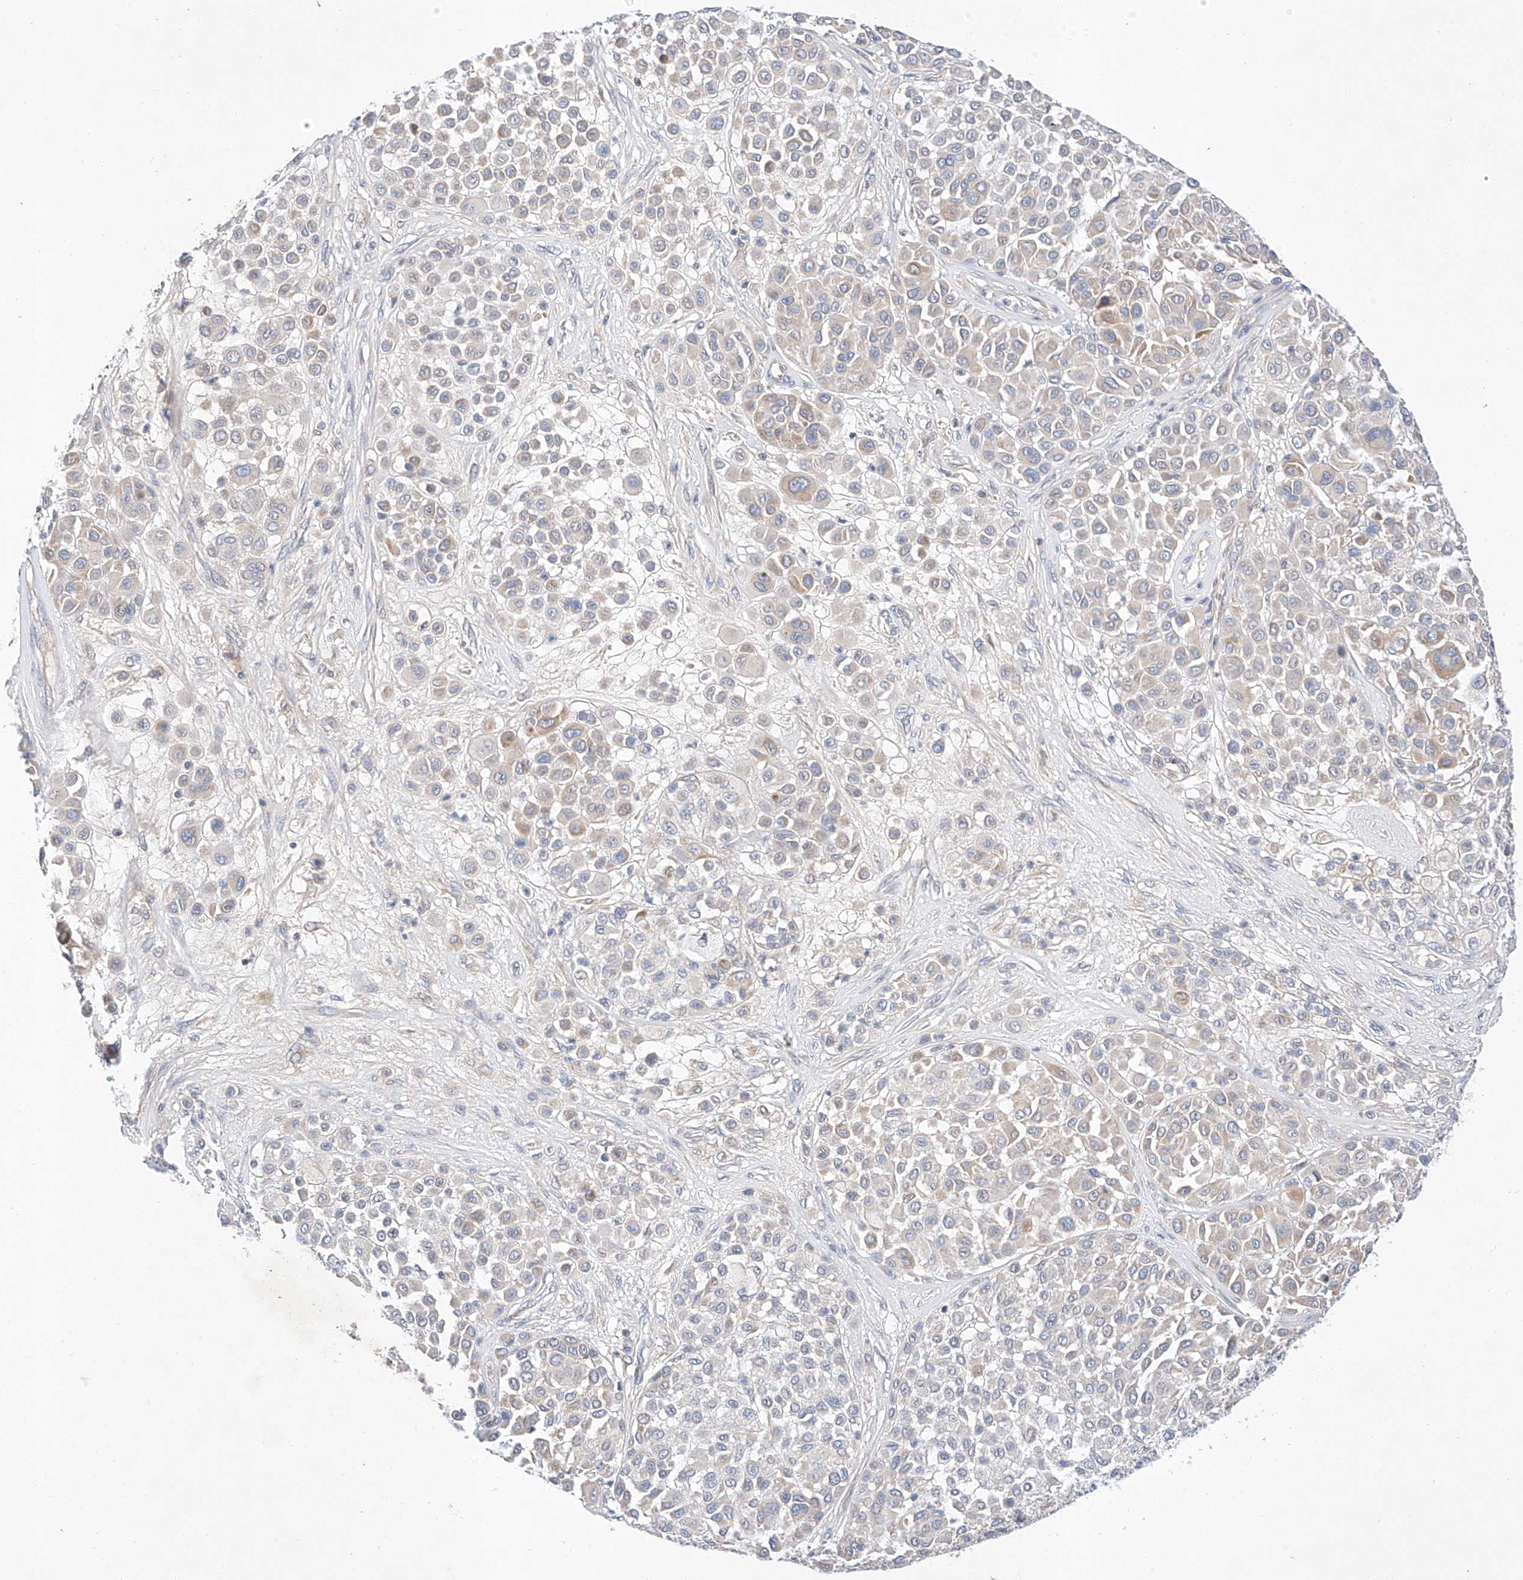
{"staining": {"intensity": "negative", "quantity": "none", "location": "none"}, "tissue": "melanoma", "cell_type": "Tumor cells", "image_type": "cancer", "snomed": [{"axis": "morphology", "description": "Malignant melanoma, Metastatic site"}, {"axis": "topography", "description": "Soft tissue"}], "caption": "Tumor cells are negative for protein expression in human melanoma.", "gene": "C6orf118", "patient": {"sex": "male", "age": 41}}